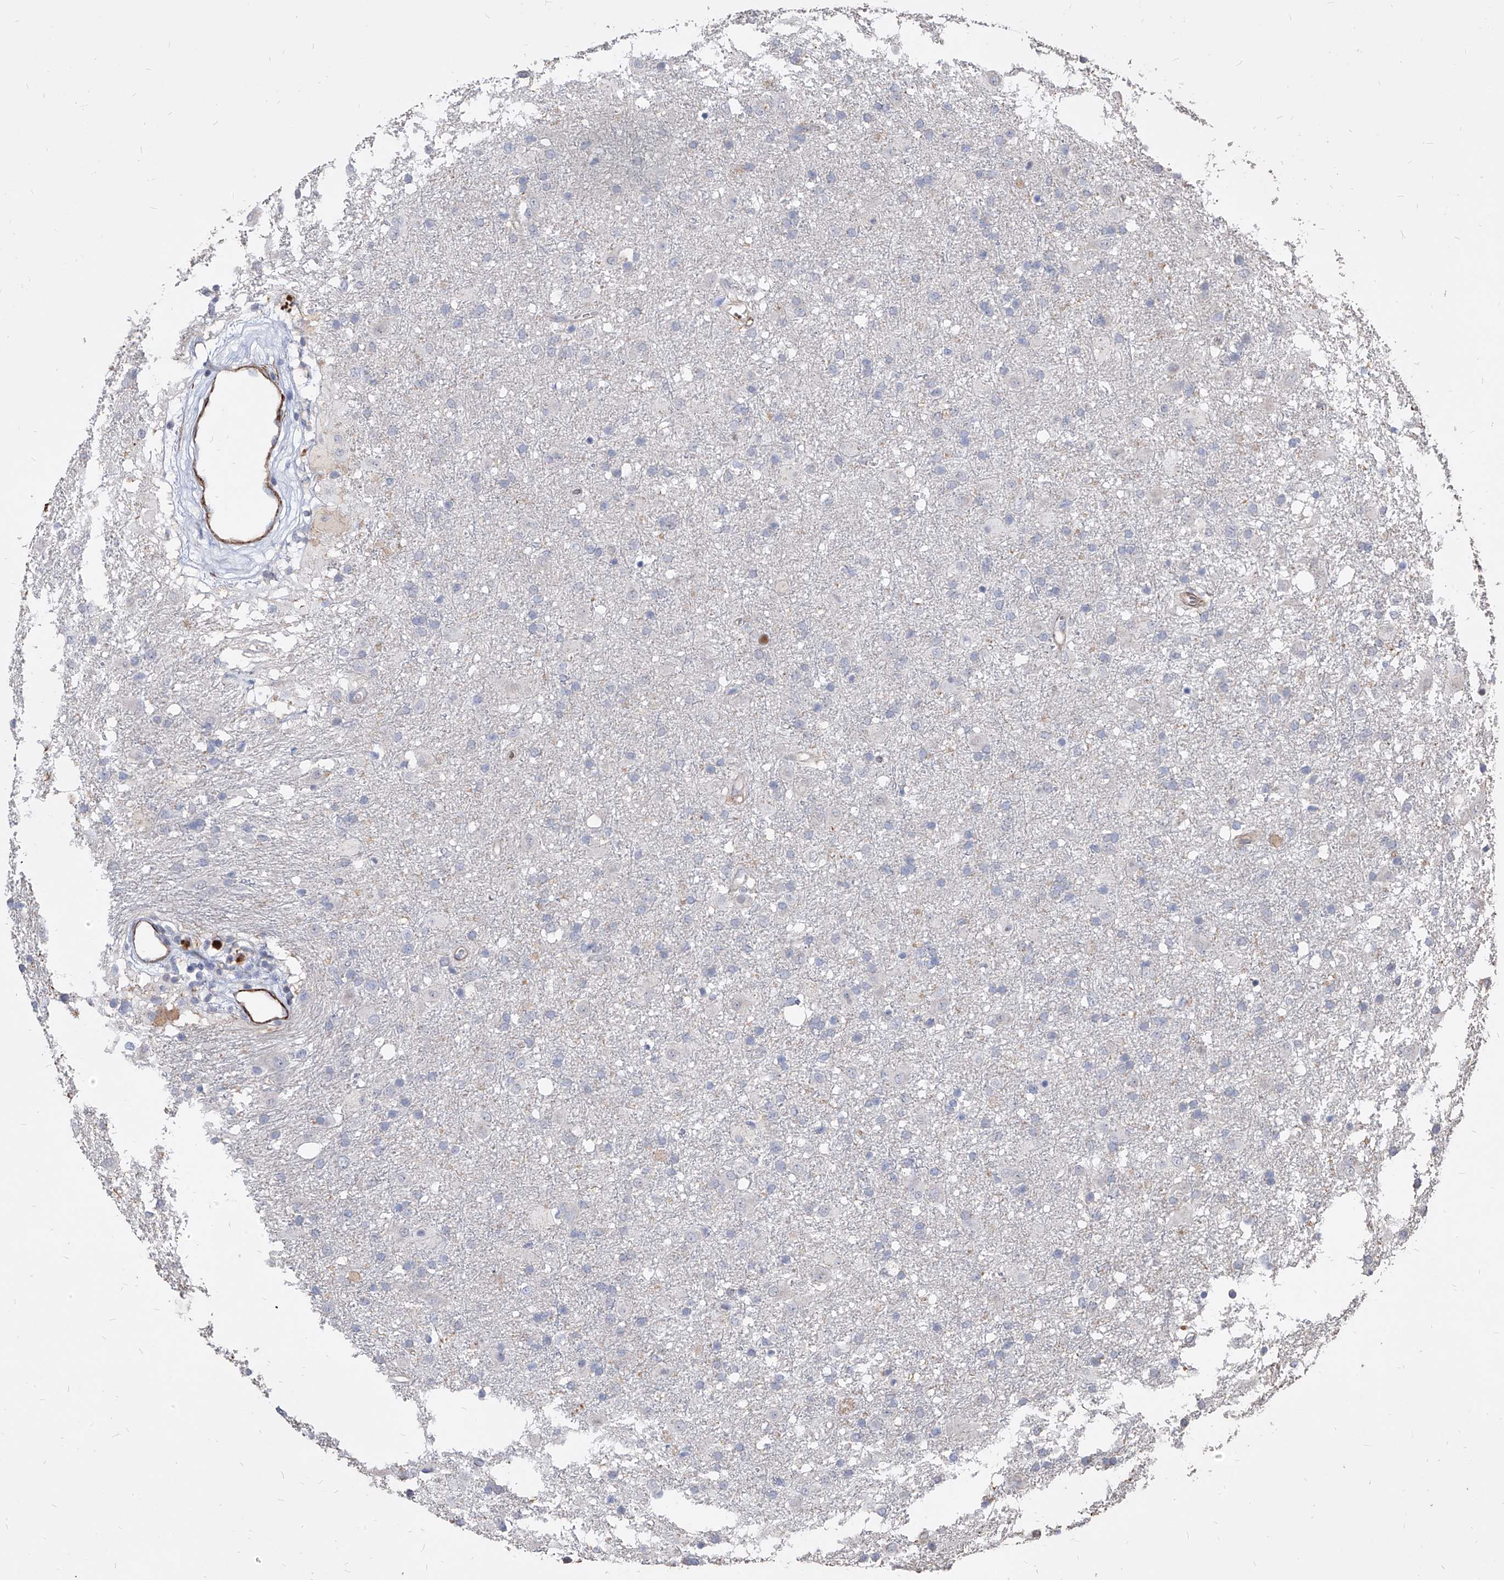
{"staining": {"intensity": "negative", "quantity": "none", "location": "none"}, "tissue": "glioma", "cell_type": "Tumor cells", "image_type": "cancer", "snomed": [{"axis": "morphology", "description": "Glioma, malignant, Low grade"}, {"axis": "topography", "description": "Brain"}], "caption": "Immunohistochemistry (IHC) photomicrograph of human malignant low-grade glioma stained for a protein (brown), which exhibits no positivity in tumor cells.", "gene": "FAM83B", "patient": {"sex": "male", "age": 65}}